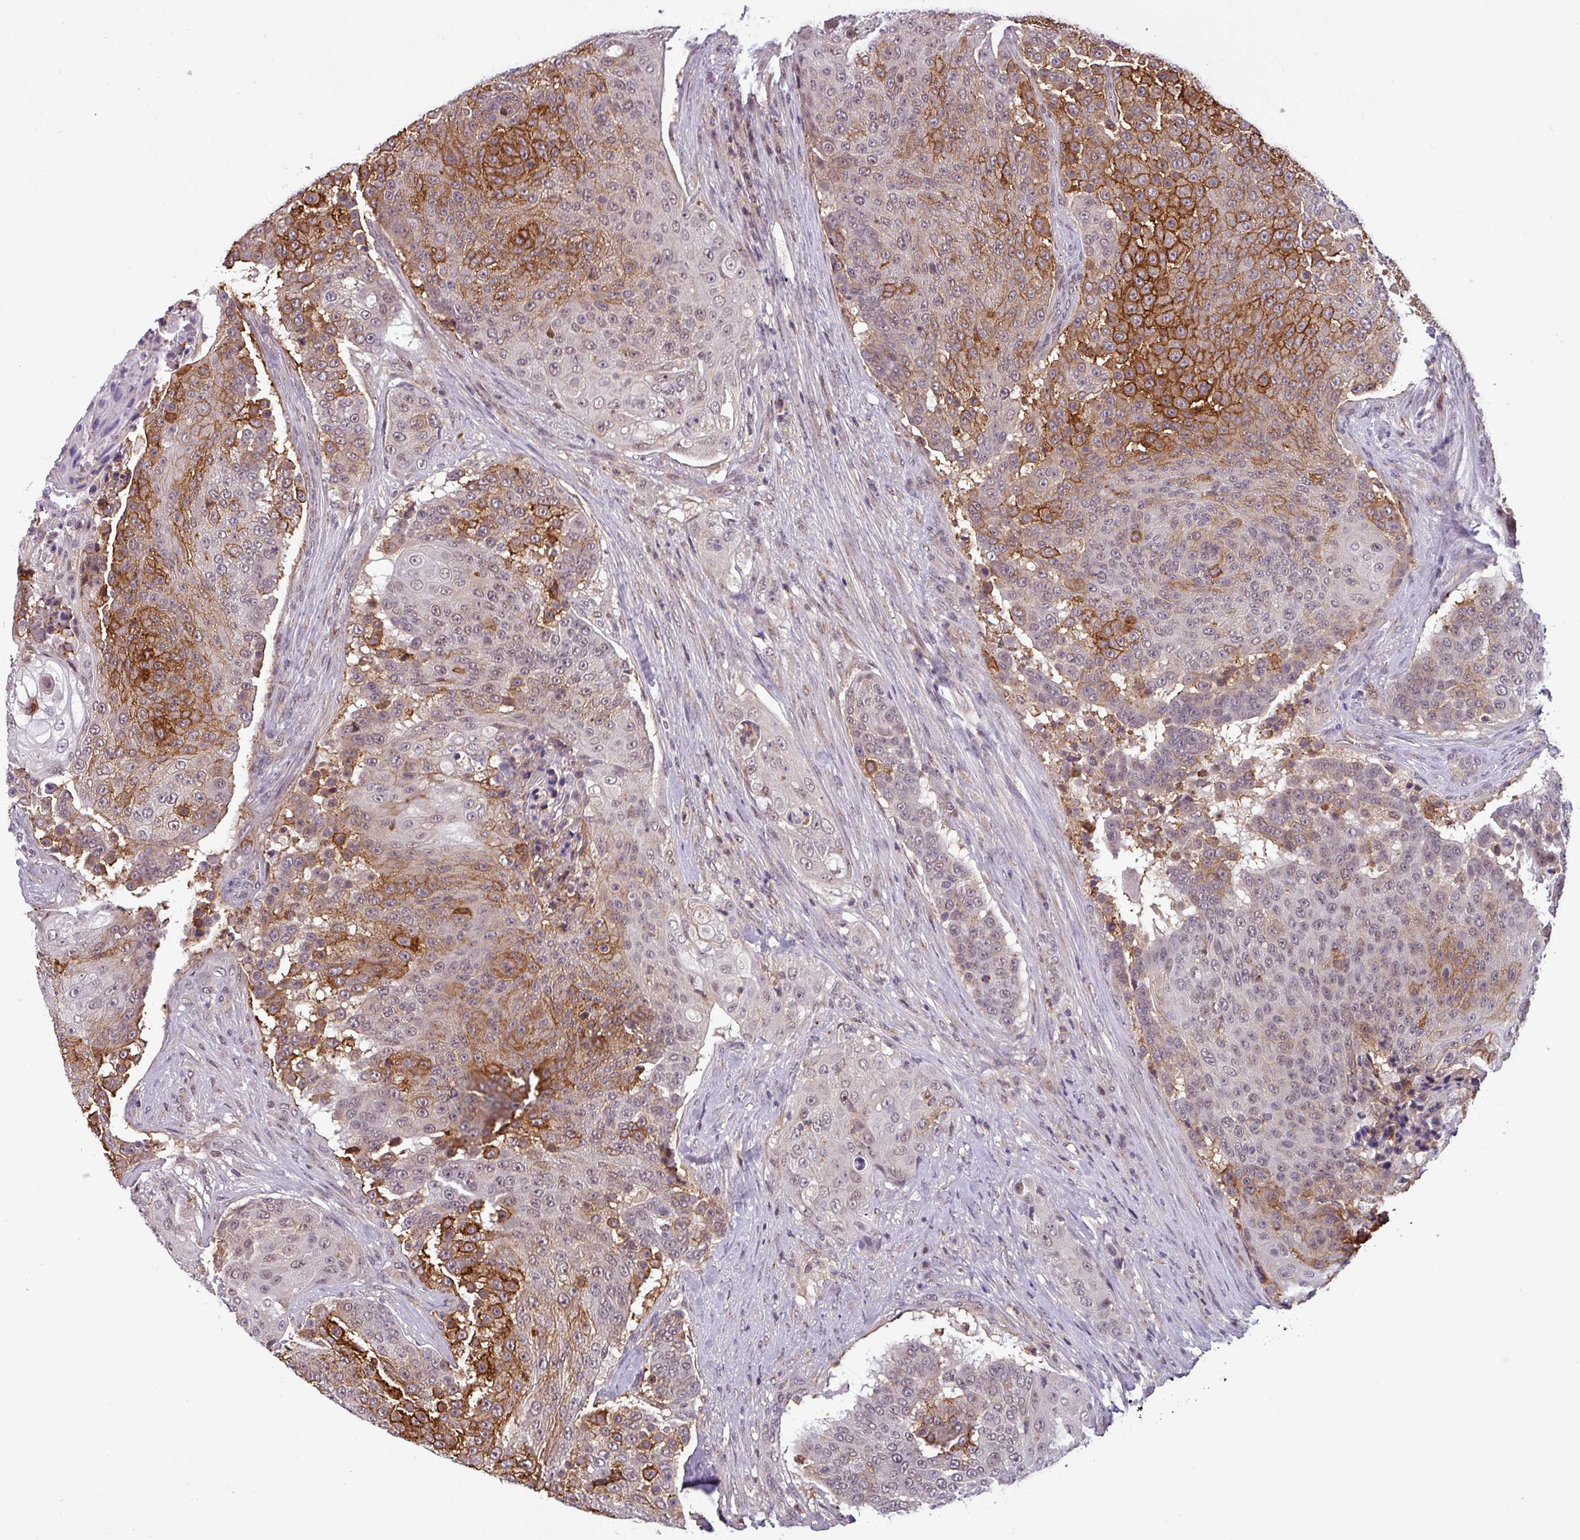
{"staining": {"intensity": "moderate", "quantity": "25%-75%", "location": "cytoplasmic/membranous"}, "tissue": "urothelial cancer", "cell_type": "Tumor cells", "image_type": "cancer", "snomed": [{"axis": "morphology", "description": "Urothelial carcinoma, High grade"}, {"axis": "topography", "description": "Urinary bladder"}], "caption": "IHC histopathology image of human urothelial cancer stained for a protein (brown), which demonstrates medium levels of moderate cytoplasmic/membranous expression in about 25%-75% of tumor cells.", "gene": "NPFFR1", "patient": {"sex": "female", "age": 63}}